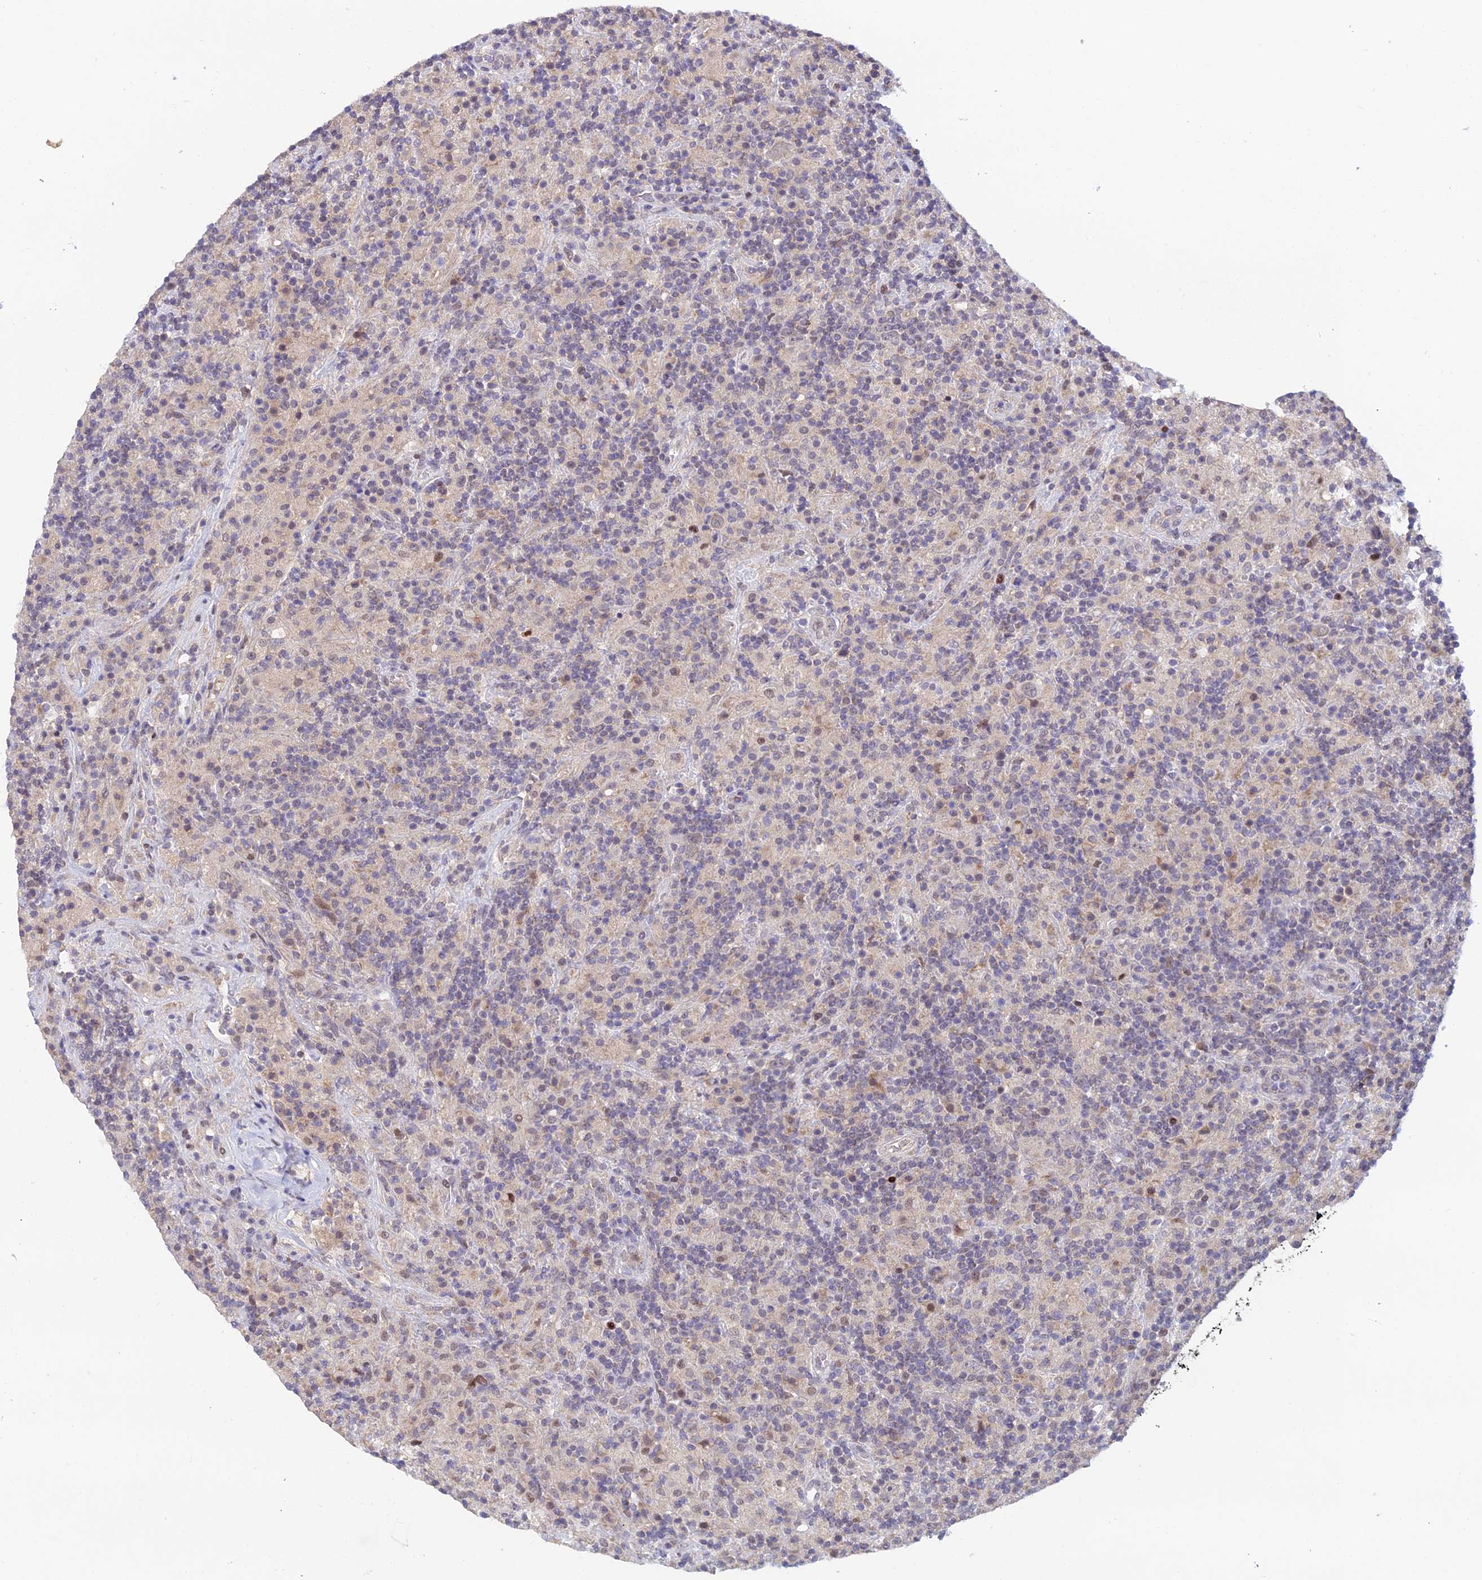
{"staining": {"intensity": "negative", "quantity": "none", "location": "none"}, "tissue": "lymphoma", "cell_type": "Tumor cells", "image_type": "cancer", "snomed": [{"axis": "morphology", "description": "Hodgkin's disease, NOS"}, {"axis": "topography", "description": "Lymph node"}], "caption": "Tumor cells are negative for protein expression in human Hodgkin's disease. (Brightfield microscopy of DAB (3,3'-diaminobenzidine) immunohistochemistry (IHC) at high magnification).", "gene": "FASTKD5", "patient": {"sex": "male", "age": 70}}